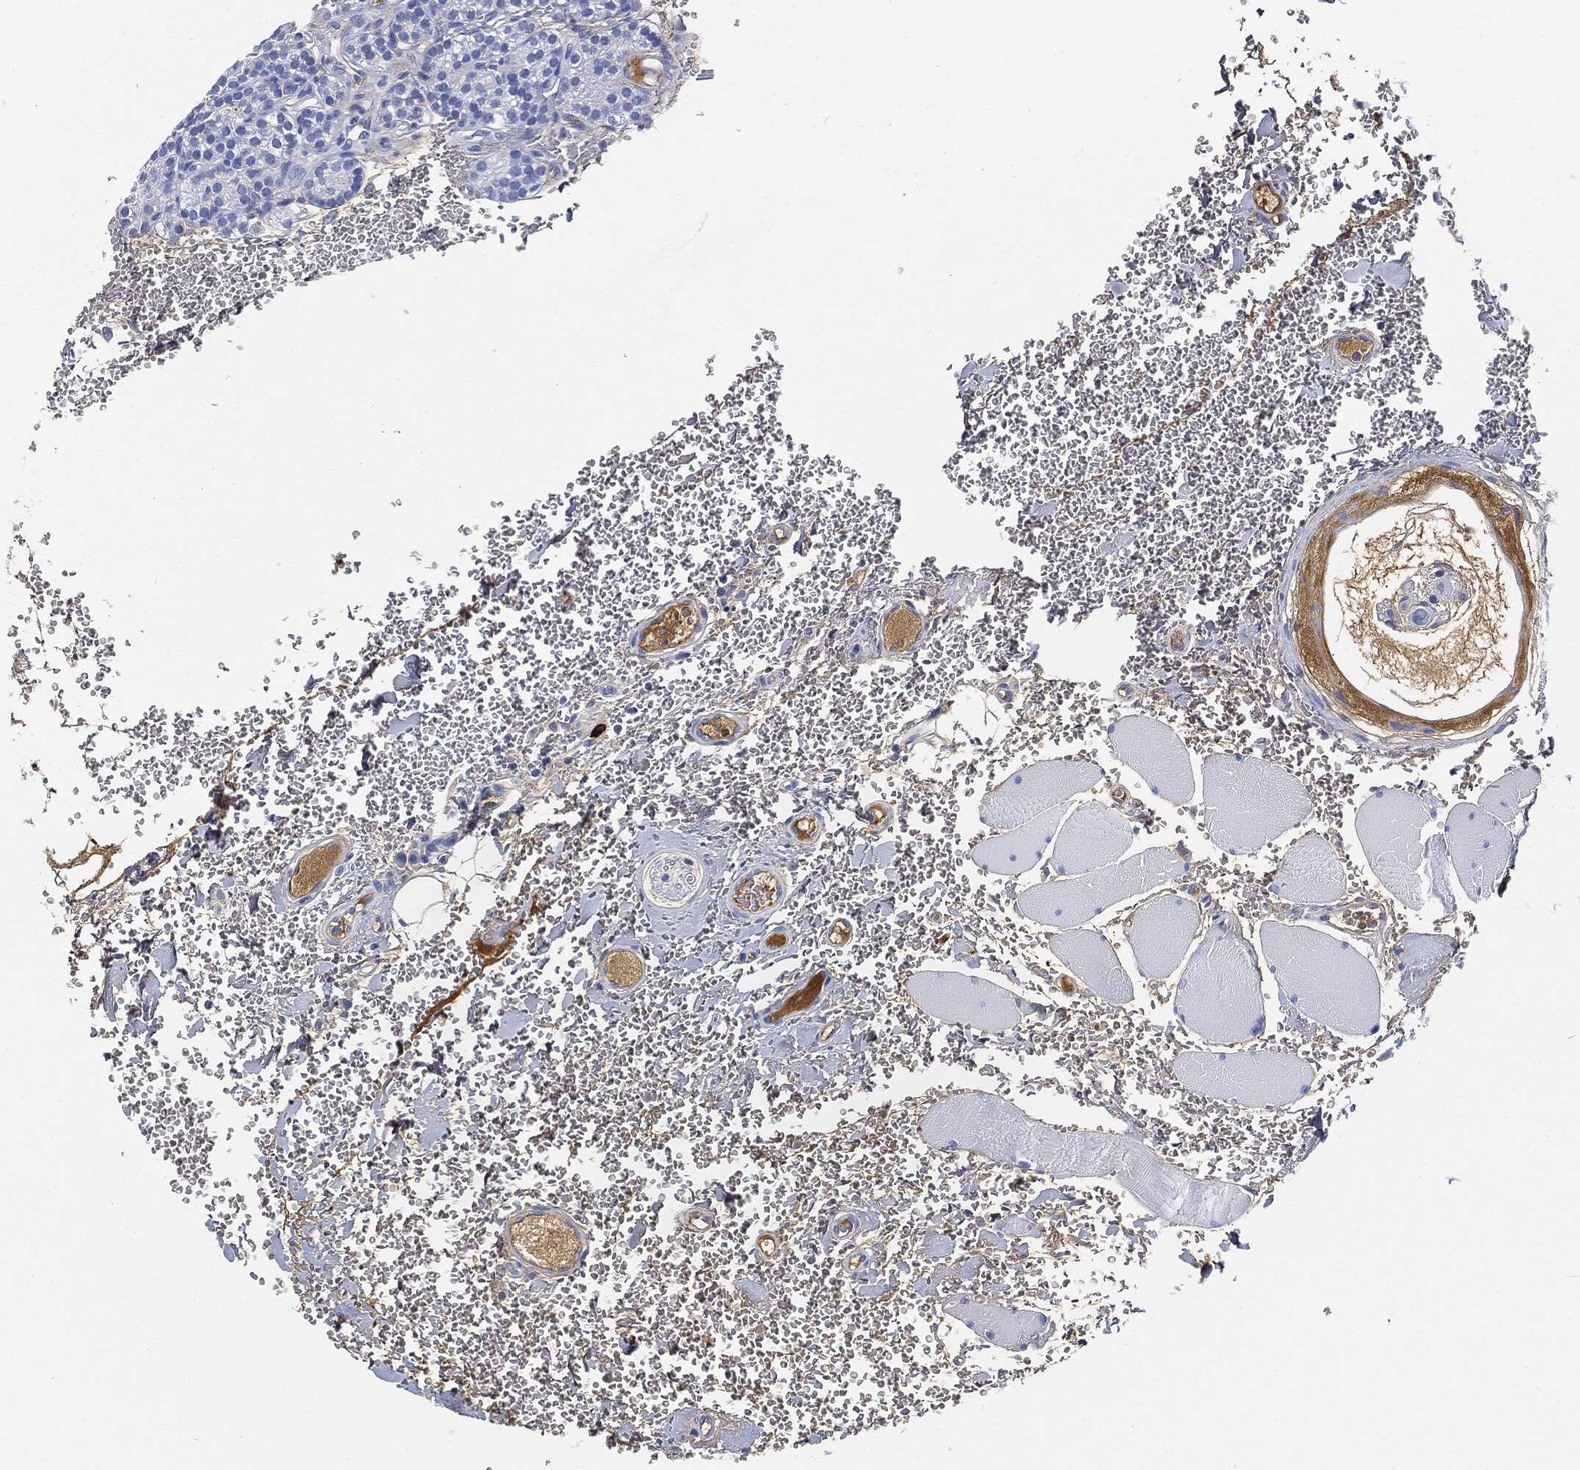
{"staining": {"intensity": "negative", "quantity": "none", "location": "none"}, "tissue": "parathyroid gland", "cell_type": "Glandular cells", "image_type": "normal", "snomed": [{"axis": "morphology", "description": "Normal tissue, NOS"}, {"axis": "topography", "description": "Parathyroid gland"}], "caption": "Glandular cells show no significant positivity in unremarkable parathyroid gland. (DAB immunohistochemistry with hematoxylin counter stain).", "gene": "IGLV6", "patient": {"sex": "female", "age": 67}}